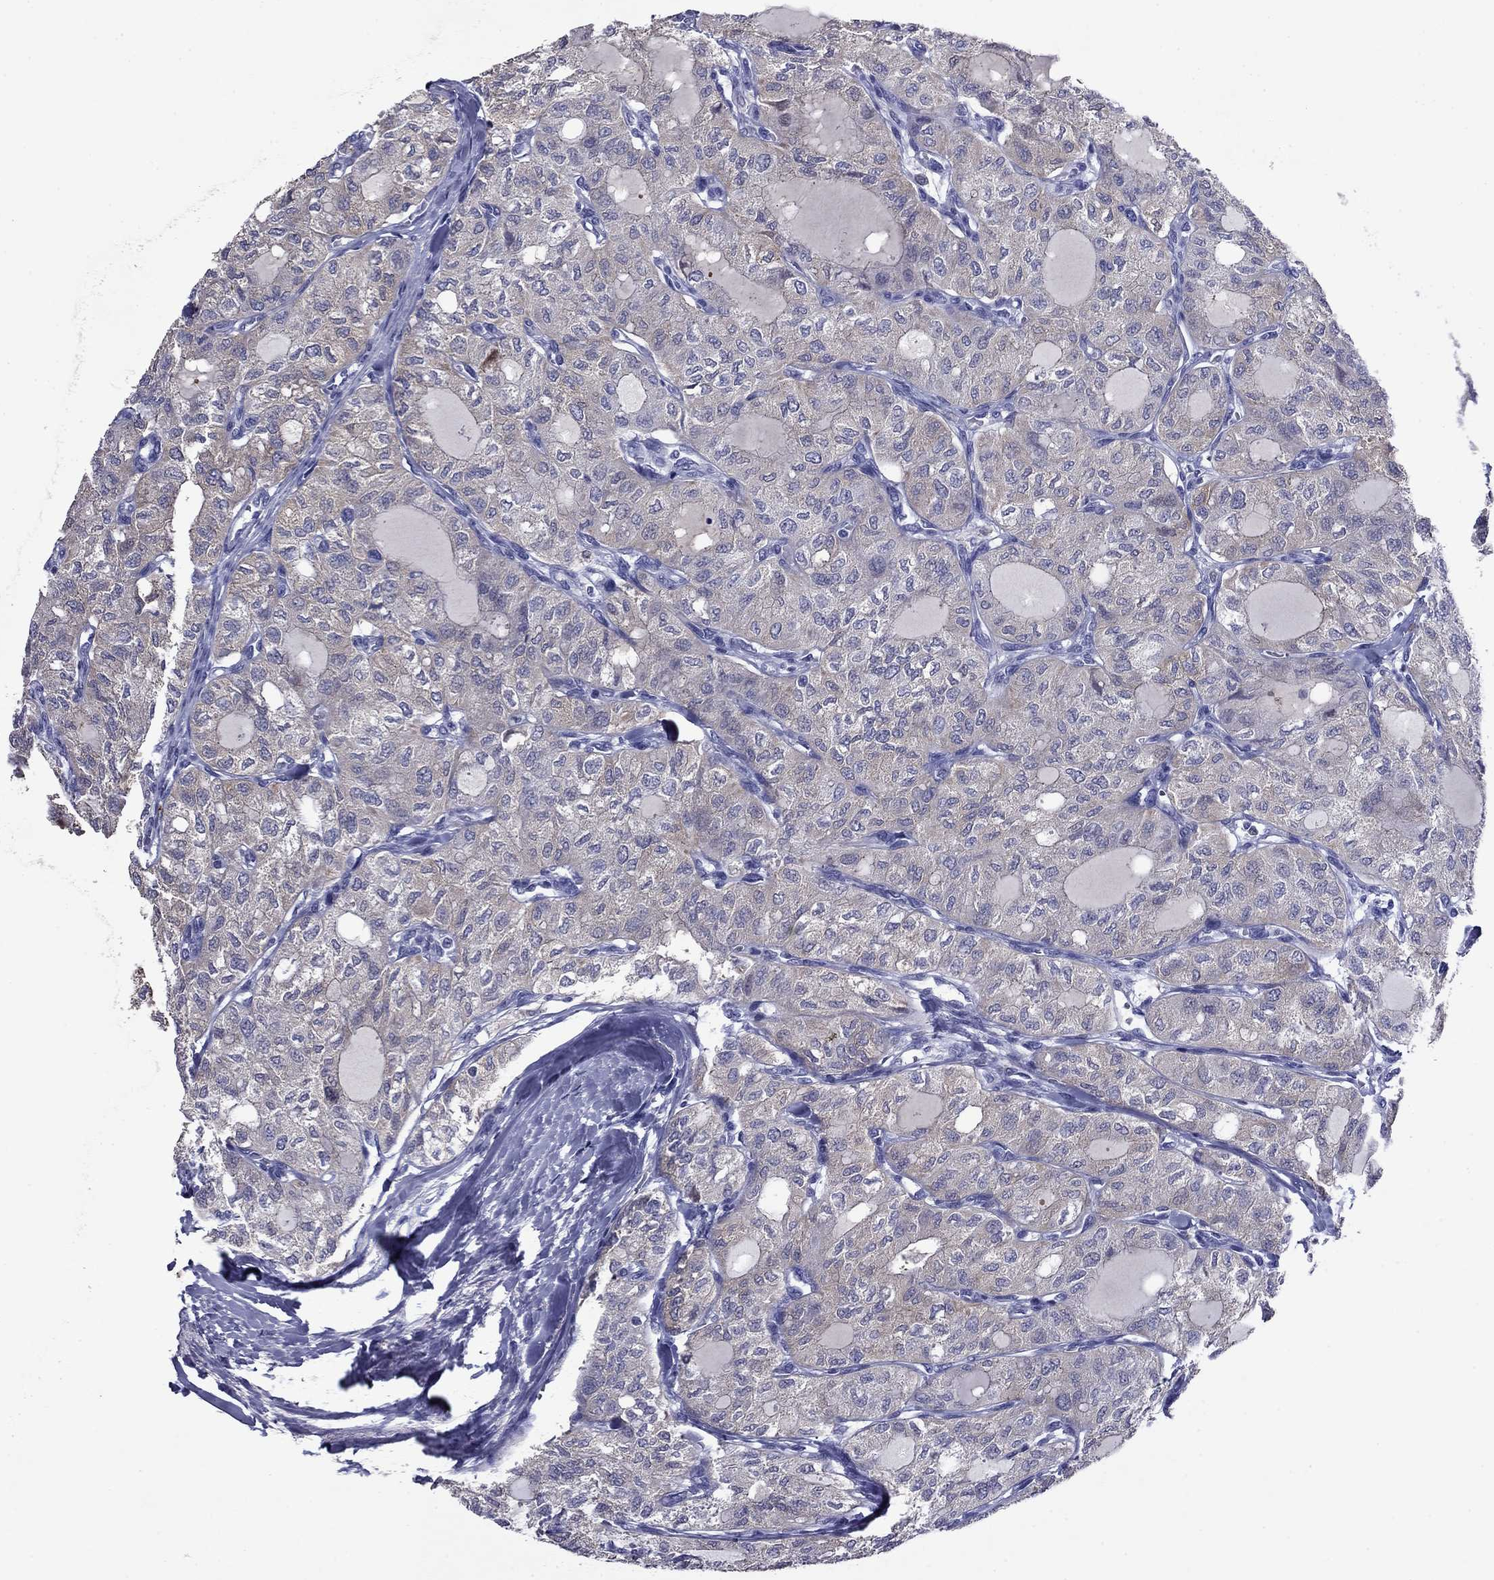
{"staining": {"intensity": "weak", "quantity": "25%-75%", "location": "cytoplasmic/membranous"}, "tissue": "thyroid cancer", "cell_type": "Tumor cells", "image_type": "cancer", "snomed": [{"axis": "morphology", "description": "Follicular adenoma carcinoma, NOS"}, {"axis": "topography", "description": "Thyroid gland"}], "caption": "A brown stain highlights weak cytoplasmic/membranous positivity of a protein in human thyroid follicular adenoma carcinoma tumor cells.", "gene": "CFAP119", "patient": {"sex": "male", "age": 75}}